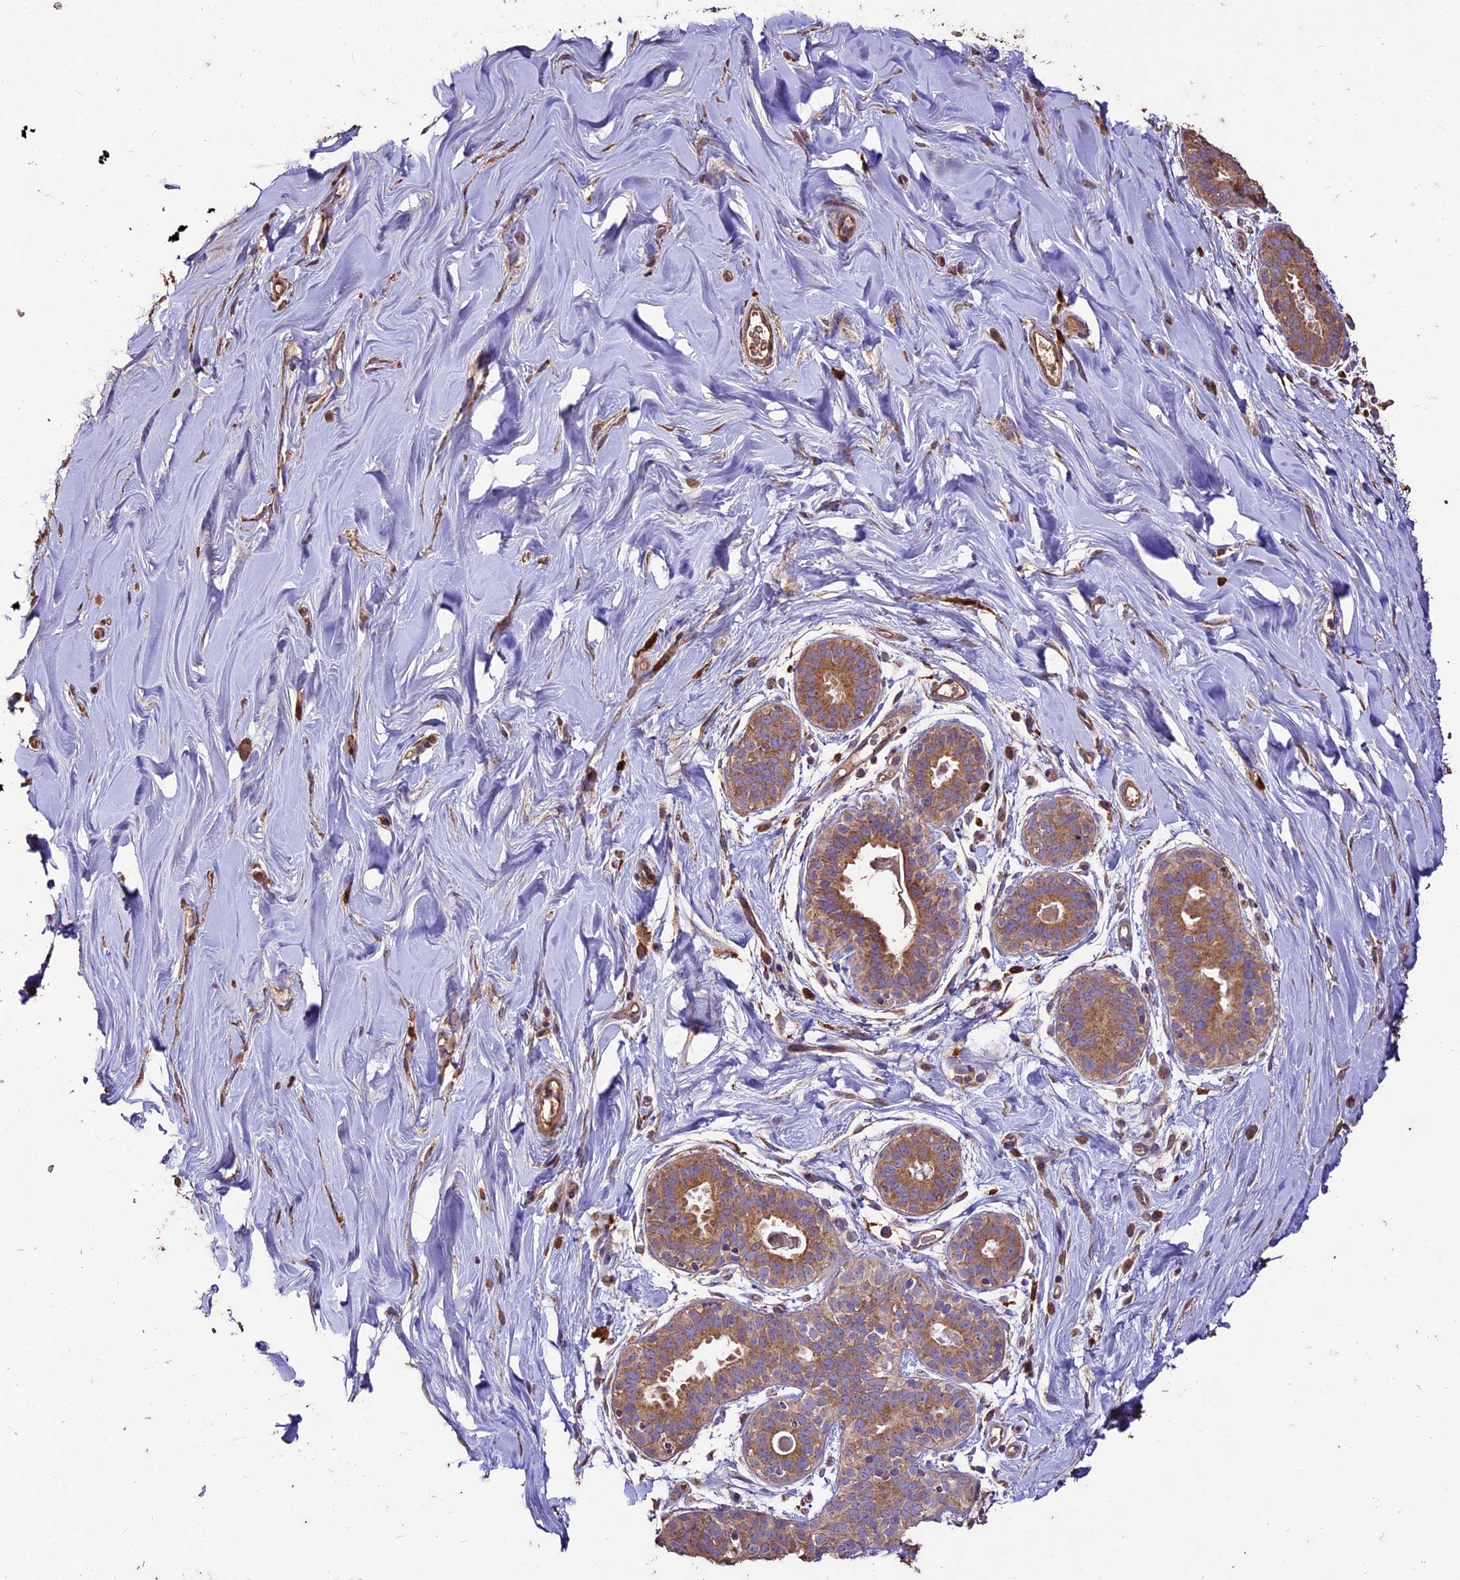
{"staining": {"intensity": "moderate", "quantity": ">75%", "location": "cytoplasmic/membranous"}, "tissue": "soft tissue", "cell_type": "Chondrocytes", "image_type": "normal", "snomed": [{"axis": "morphology", "description": "Normal tissue, NOS"}, {"axis": "topography", "description": "Breast"}], "caption": "Approximately >75% of chondrocytes in unremarkable soft tissue show moderate cytoplasmic/membranous protein staining as visualized by brown immunohistochemical staining.", "gene": "CRLF1", "patient": {"sex": "female", "age": 26}}